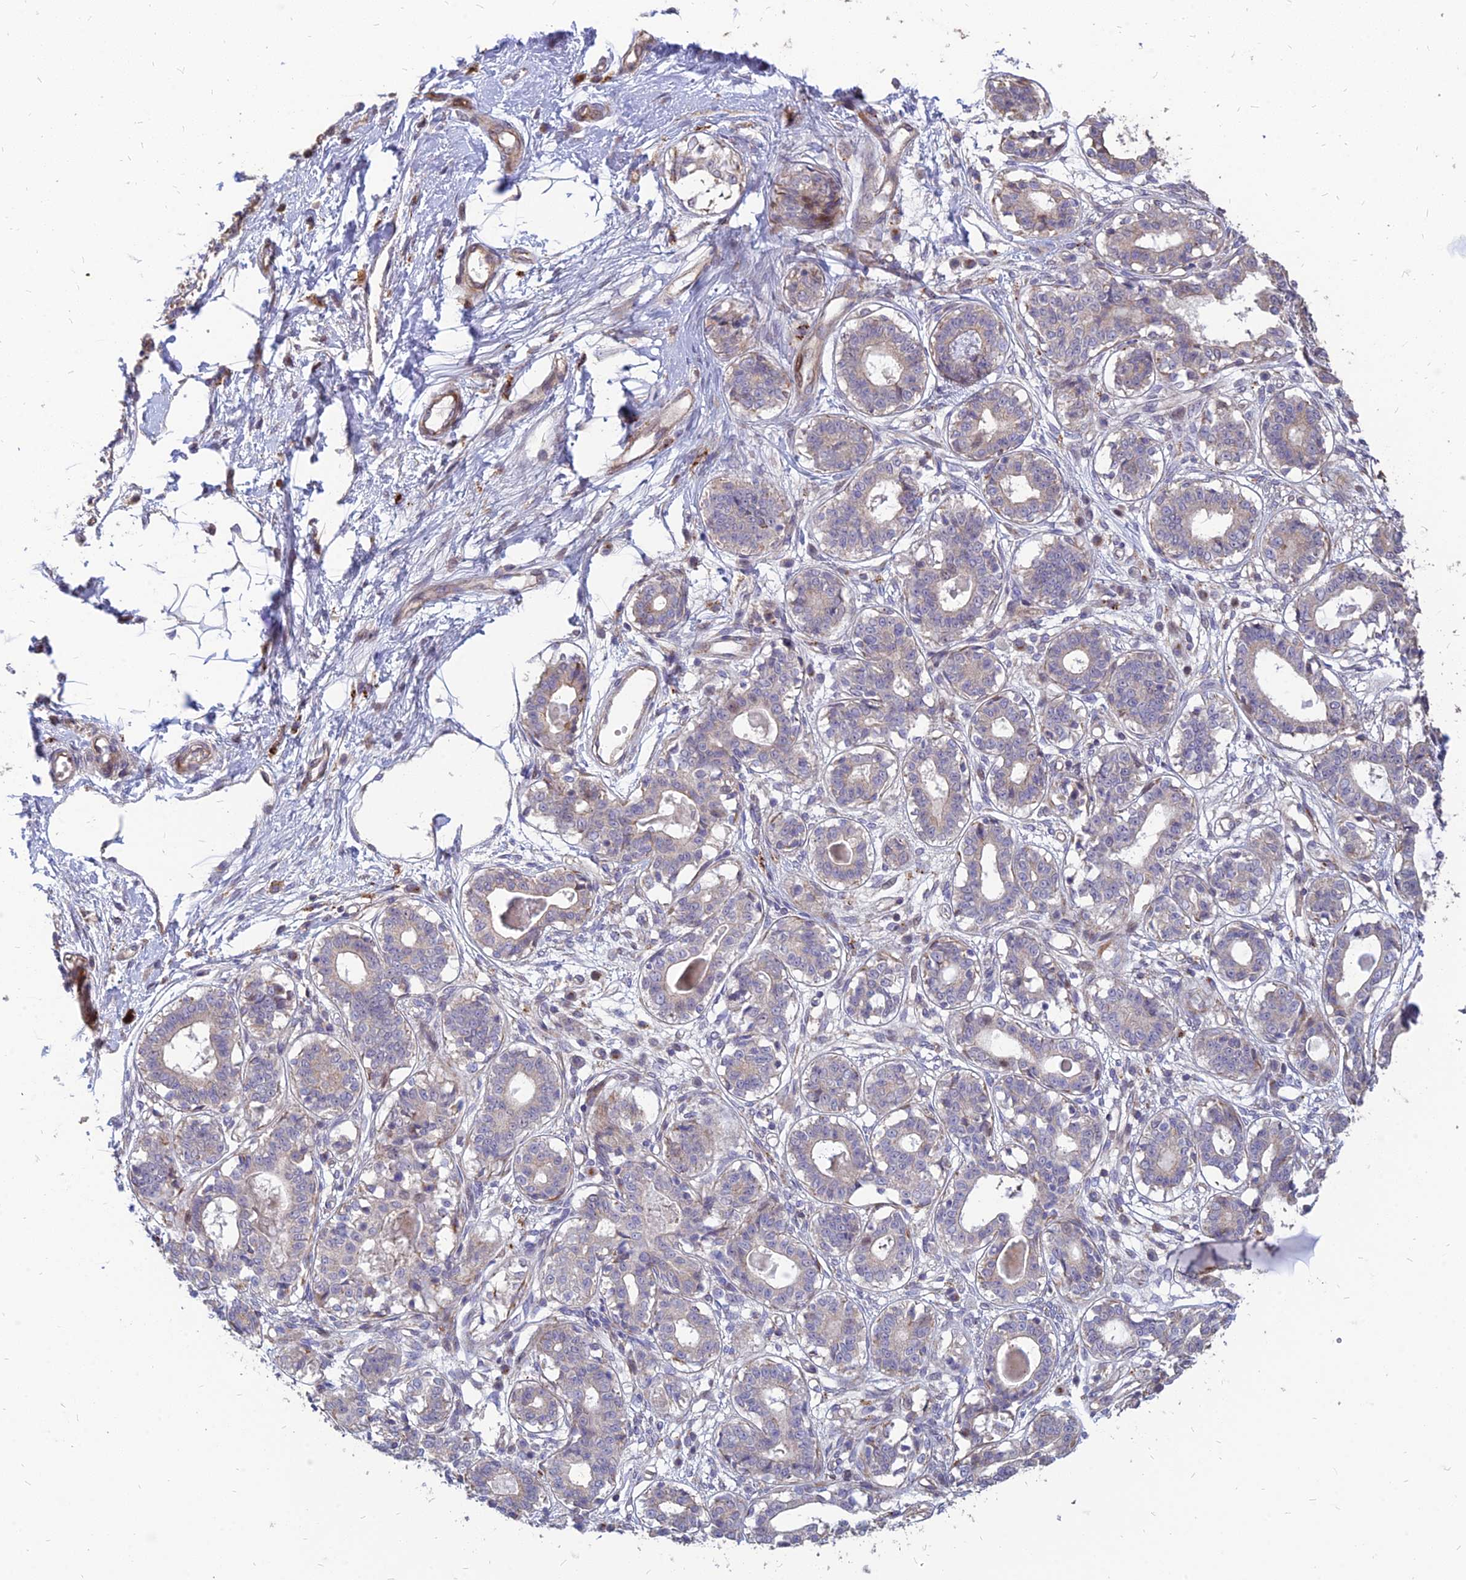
{"staining": {"intensity": "negative", "quantity": "none", "location": "none"}, "tissue": "breast", "cell_type": "Adipocytes", "image_type": "normal", "snomed": [{"axis": "morphology", "description": "Normal tissue, NOS"}, {"axis": "topography", "description": "Breast"}], "caption": "Immunohistochemical staining of unremarkable human breast exhibits no significant expression in adipocytes.", "gene": "ST3GAL6", "patient": {"sex": "female", "age": 45}}